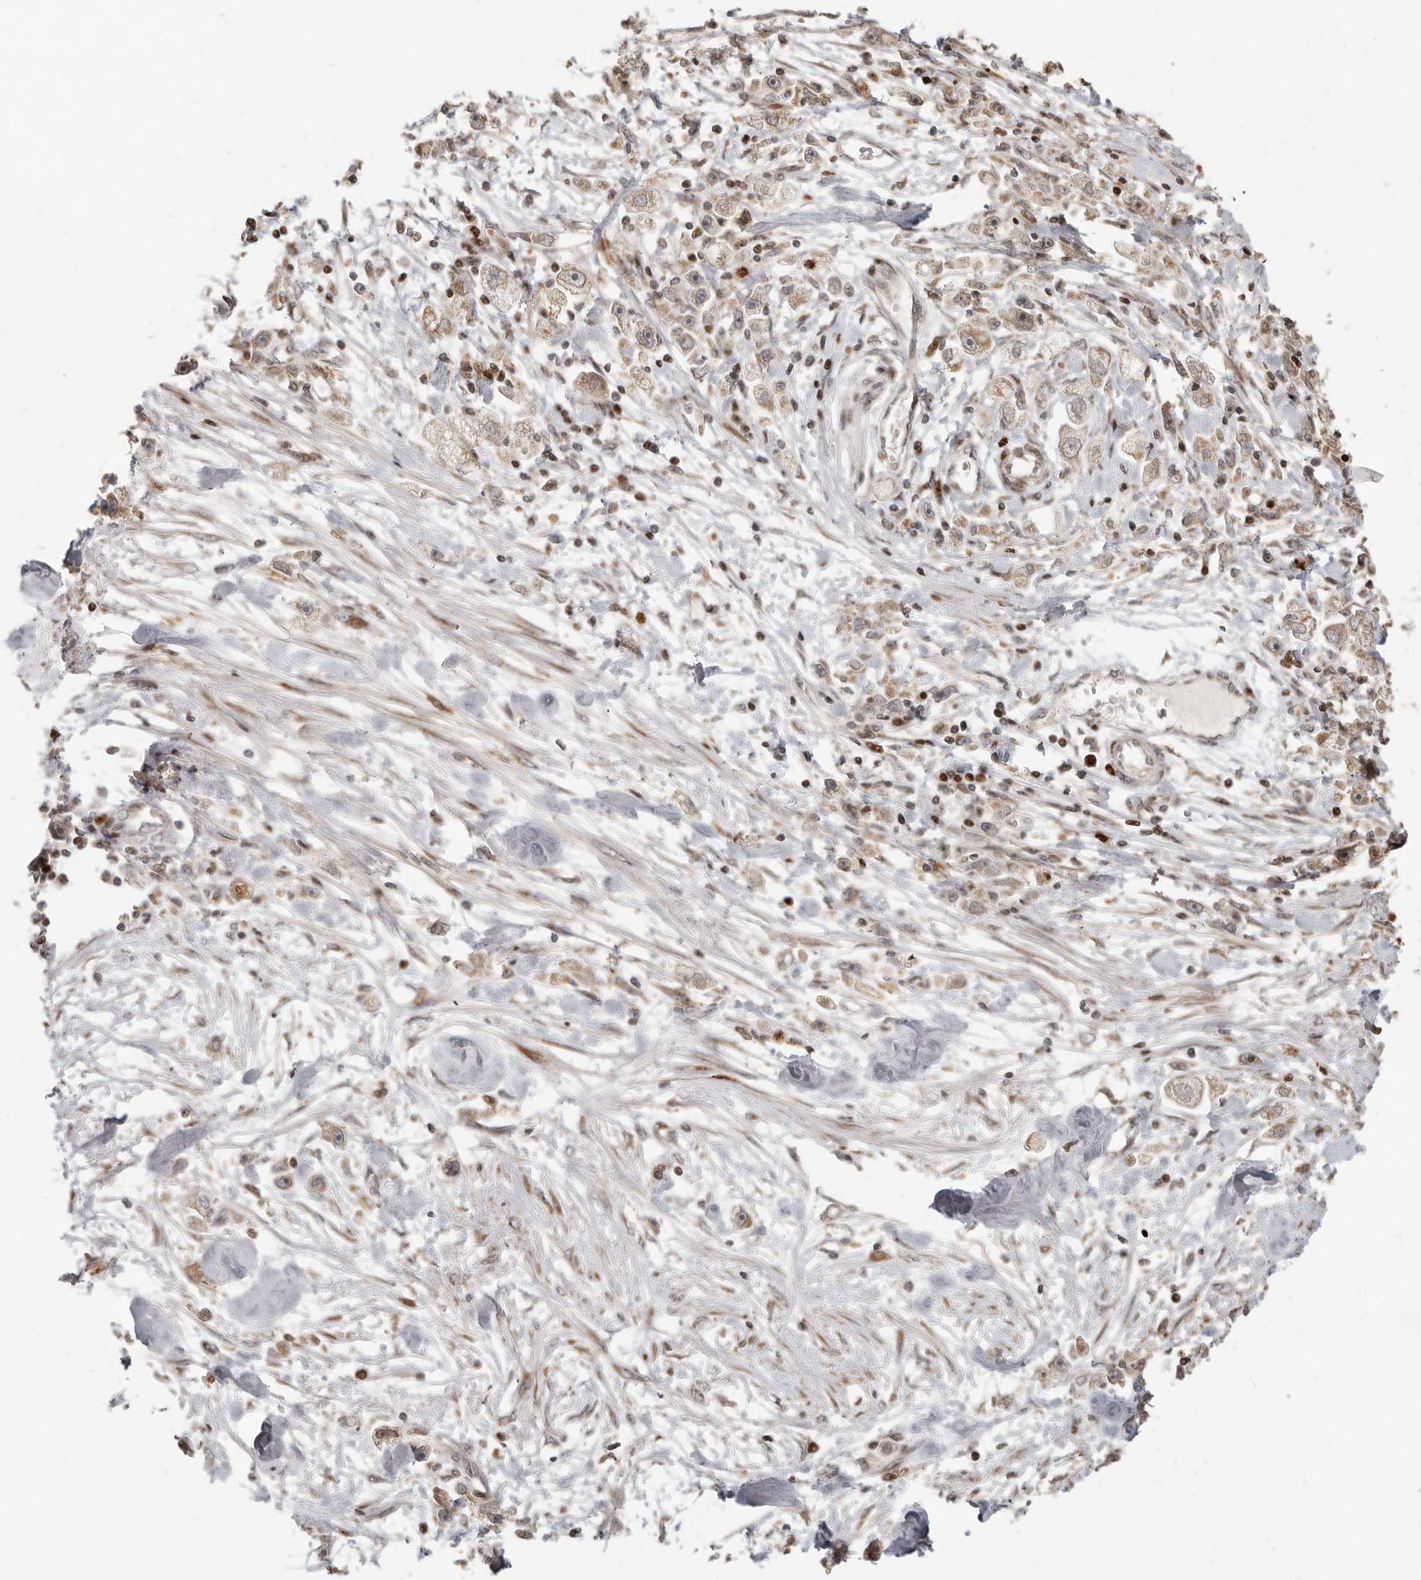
{"staining": {"intensity": "weak", "quantity": "<25%", "location": "cytoplasmic/membranous"}, "tissue": "stomach cancer", "cell_type": "Tumor cells", "image_type": "cancer", "snomed": [{"axis": "morphology", "description": "Adenocarcinoma, NOS"}, {"axis": "topography", "description": "Stomach"}], "caption": "Tumor cells show no significant positivity in stomach adenocarcinoma.", "gene": "TRIM4", "patient": {"sex": "female", "age": 59}}